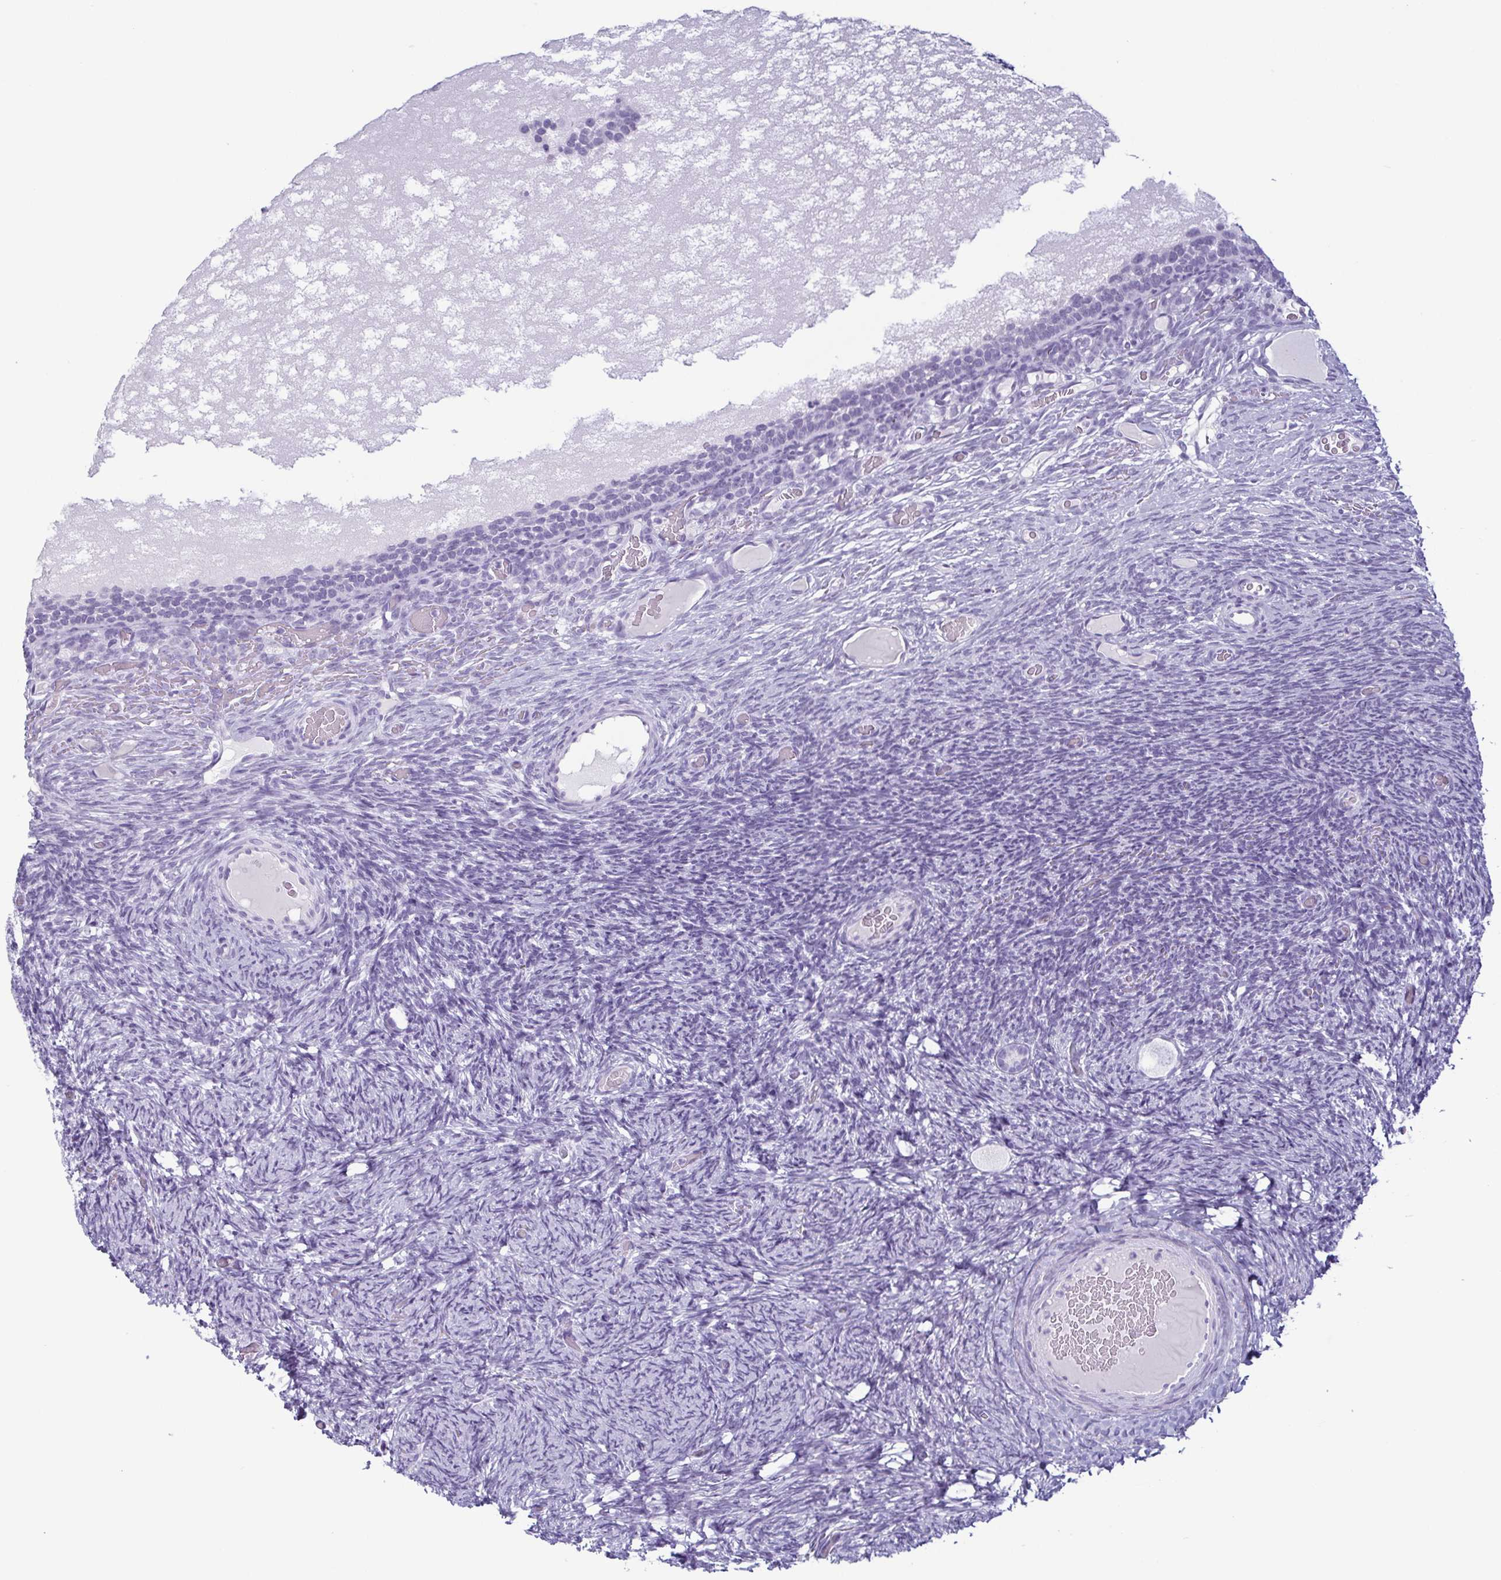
{"staining": {"intensity": "negative", "quantity": "none", "location": "none"}, "tissue": "ovary", "cell_type": "Follicle cells", "image_type": "normal", "snomed": [{"axis": "morphology", "description": "Normal tissue, NOS"}, {"axis": "topography", "description": "Ovary"}], "caption": "The image reveals no staining of follicle cells in benign ovary. (Brightfield microscopy of DAB (3,3'-diaminobenzidine) IHC at high magnification).", "gene": "KRT10", "patient": {"sex": "female", "age": 34}}